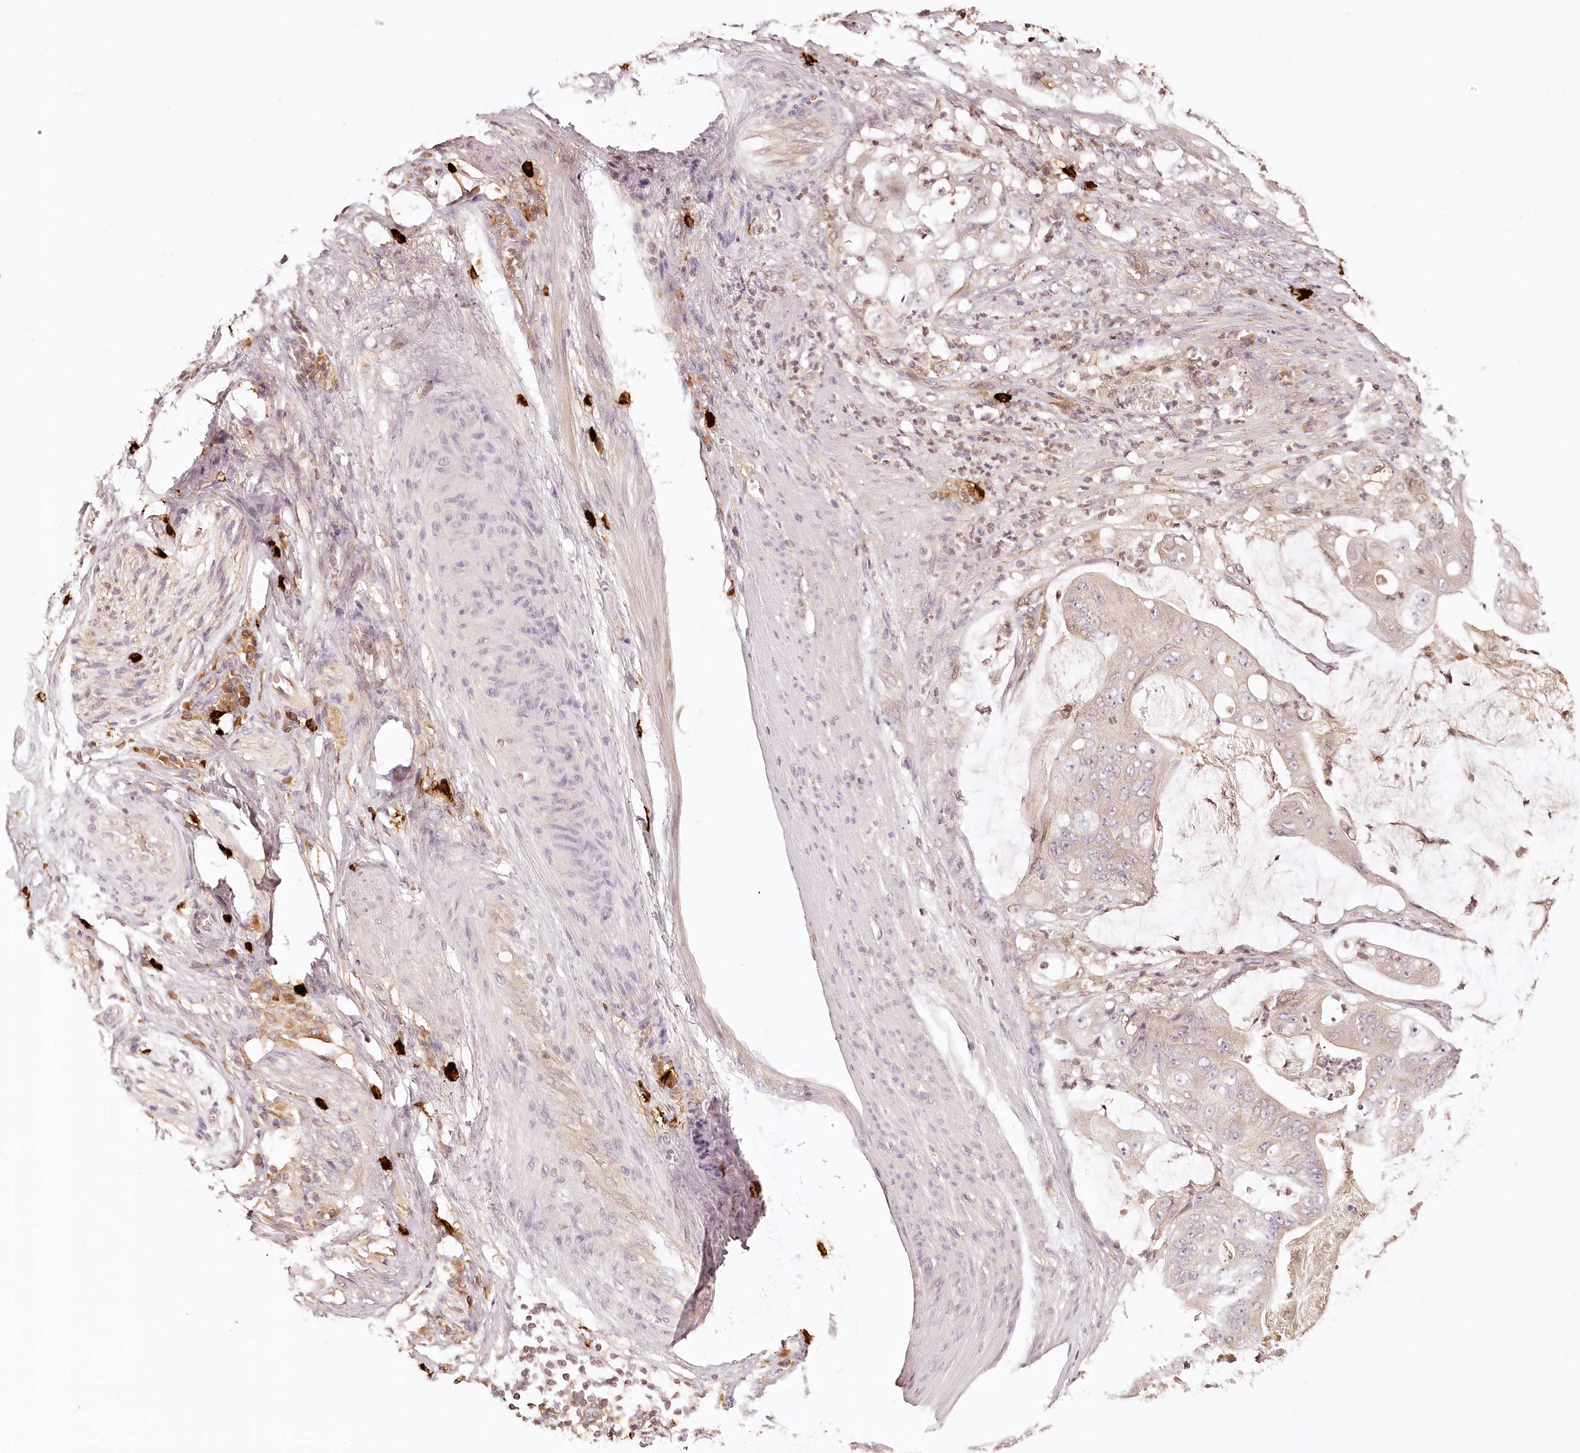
{"staining": {"intensity": "weak", "quantity": "25%-75%", "location": "cytoplasmic/membranous"}, "tissue": "stomach cancer", "cell_type": "Tumor cells", "image_type": "cancer", "snomed": [{"axis": "morphology", "description": "Adenocarcinoma, NOS"}, {"axis": "topography", "description": "Stomach"}], "caption": "The image exhibits immunohistochemical staining of stomach adenocarcinoma. There is weak cytoplasmic/membranous staining is appreciated in about 25%-75% of tumor cells.", "gene": "SYNGR1", "patient": {"sex": "female", "age": 73}}